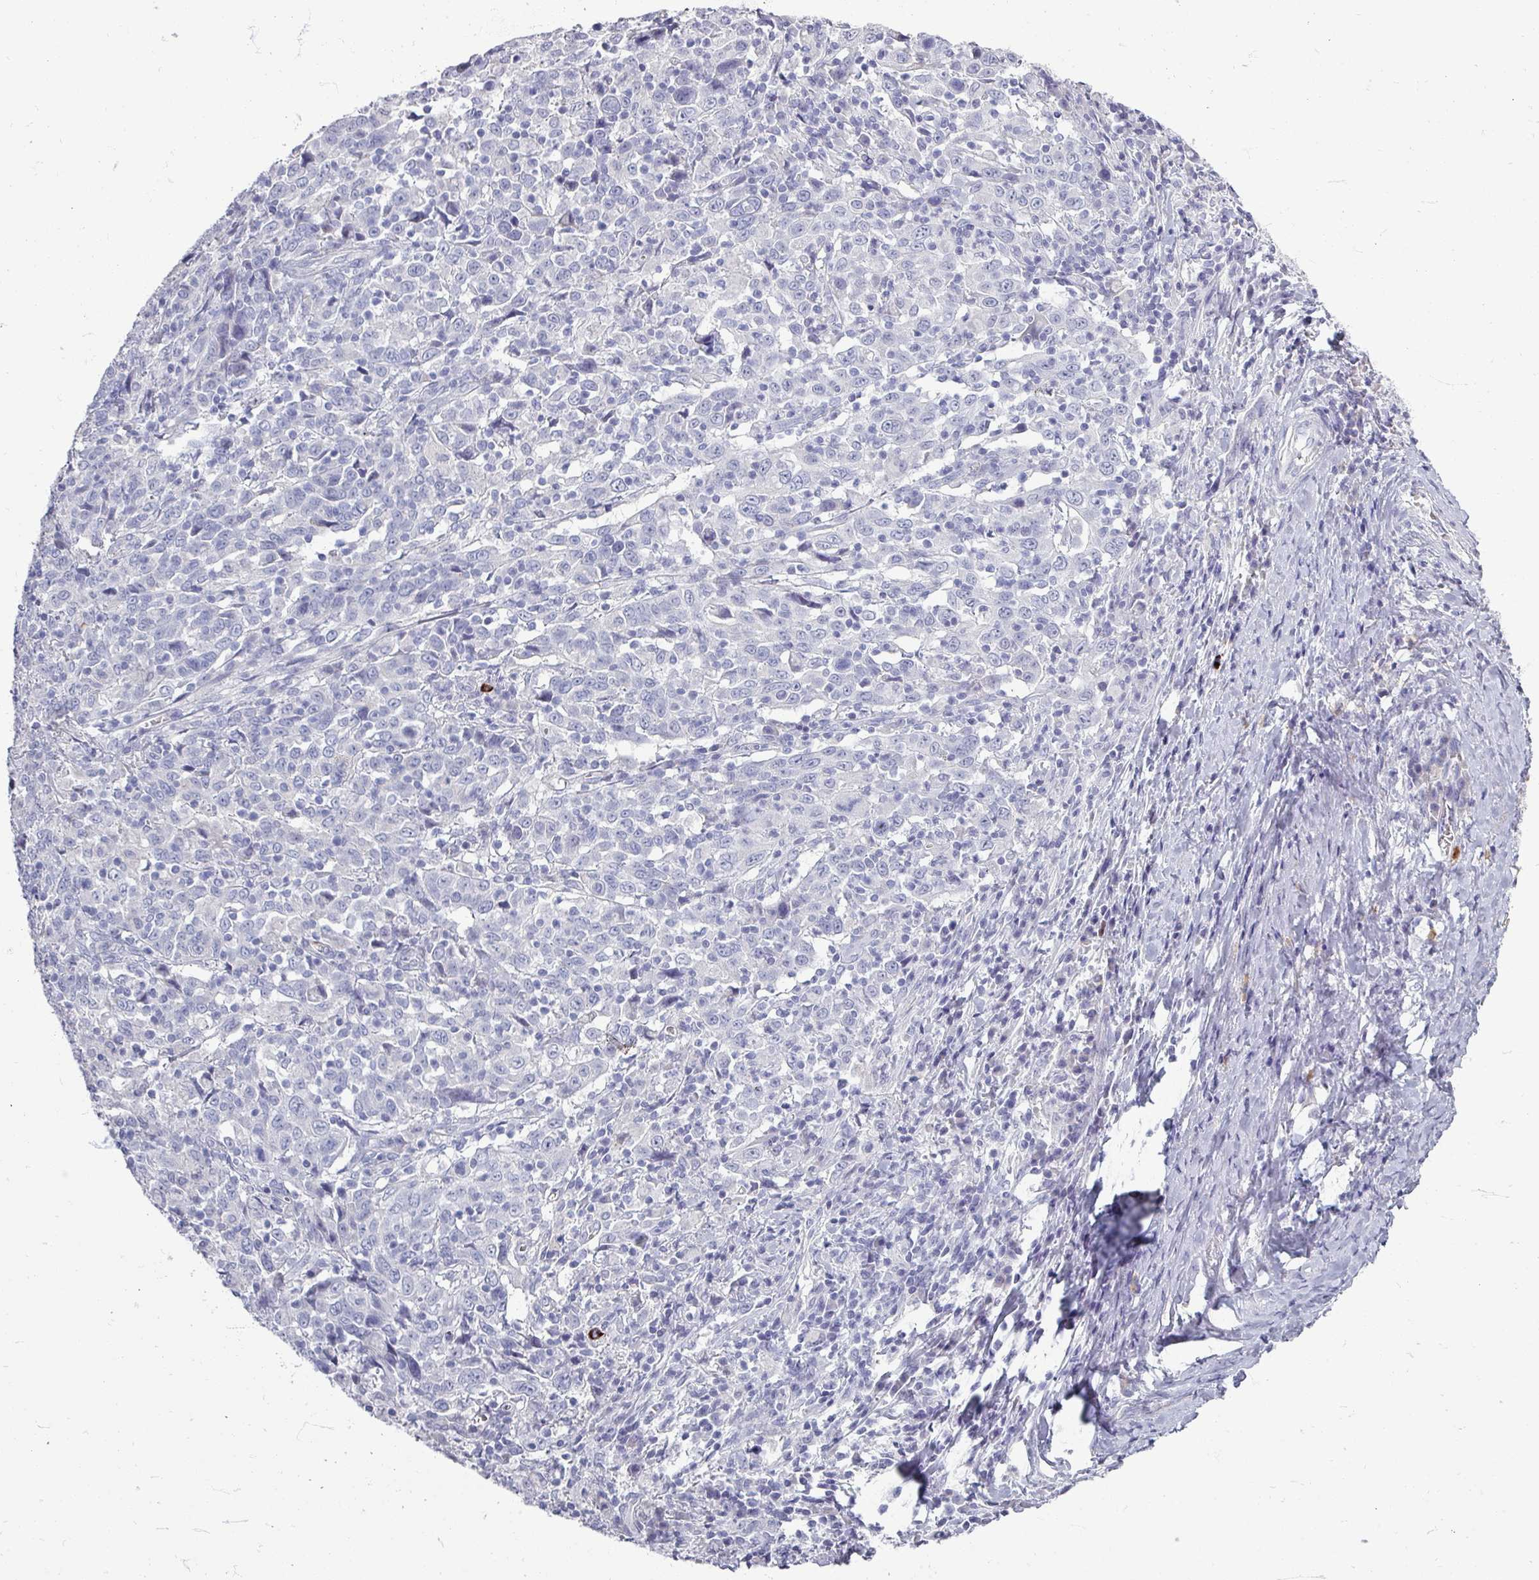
{"staining": {"intensity": "negative", "quantity": "none", "location": "none"}, "tissue": "cervical cancer", "cell_type": "Tumor cells", "image_type": "cancer", "snomed": [{"axis": "morphology", "description": "Squamous cell carcinoma, NOS"}, {"axis": "topography", "description": "Cervix"}], "caption": "Squamous cell carcinoma (cervical) was stained to show a protein in brown. There is no significant positivity in tumor cells.", "gene": "ZNF878", "patient": {"sex": "female", "age": 46}}